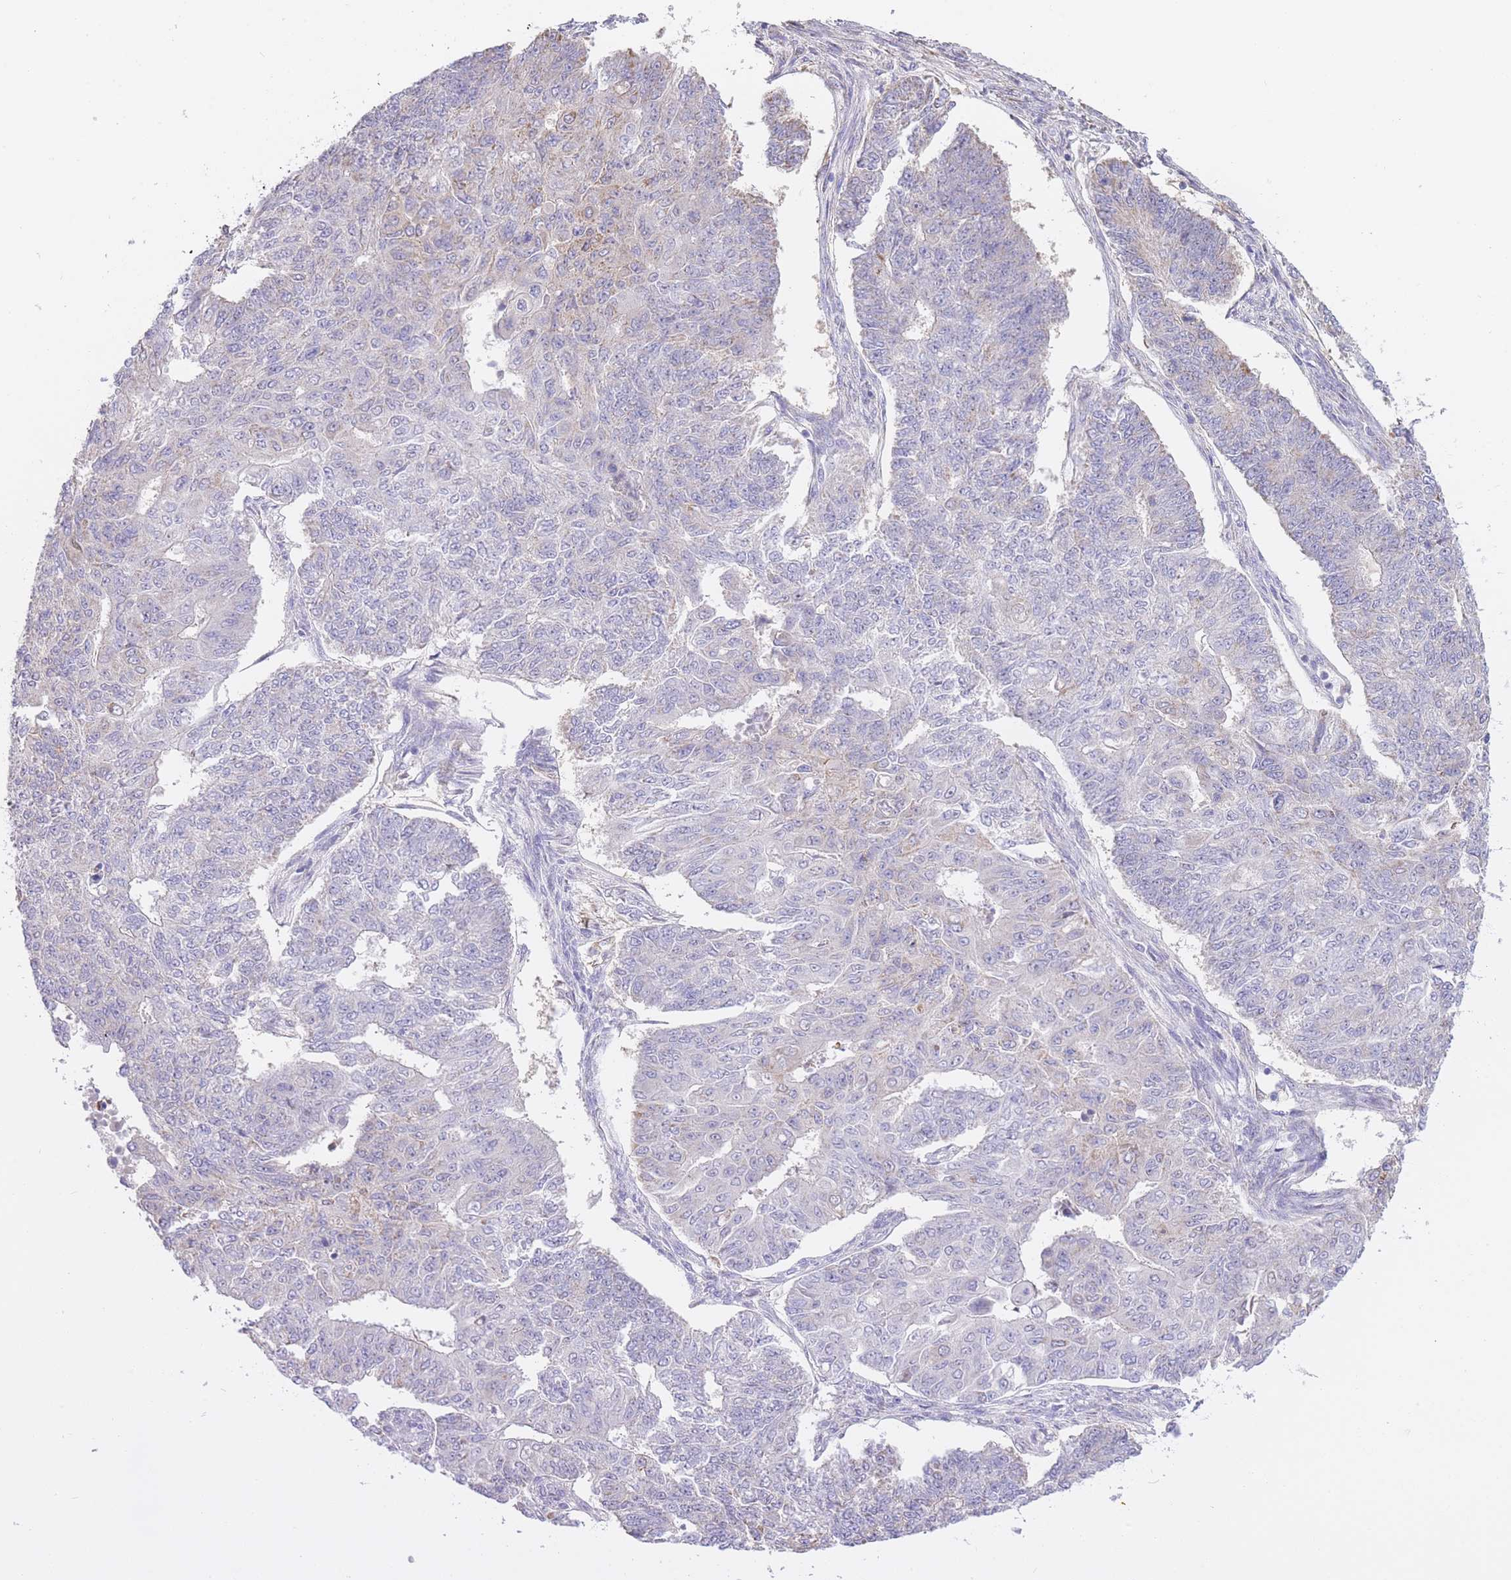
{"staining": {"intensity": "negative", "quantity": "none", "location": "none"}, "tissue": "endometrial cancer", "cell_type": "Tumor cells", "image_type": "cancer", "snomed": [{"axis": "morphology", "description": "Adenocarcinoma, NOS"}, {"axis": "topography", "description": "Endometrium"}], "caption": "Image shows no protein expression in tumor cells of adenocarcinoma (endometrial) tissue.", "gene": "PGM1", "patient": {"sex": "female", "age": 32}}